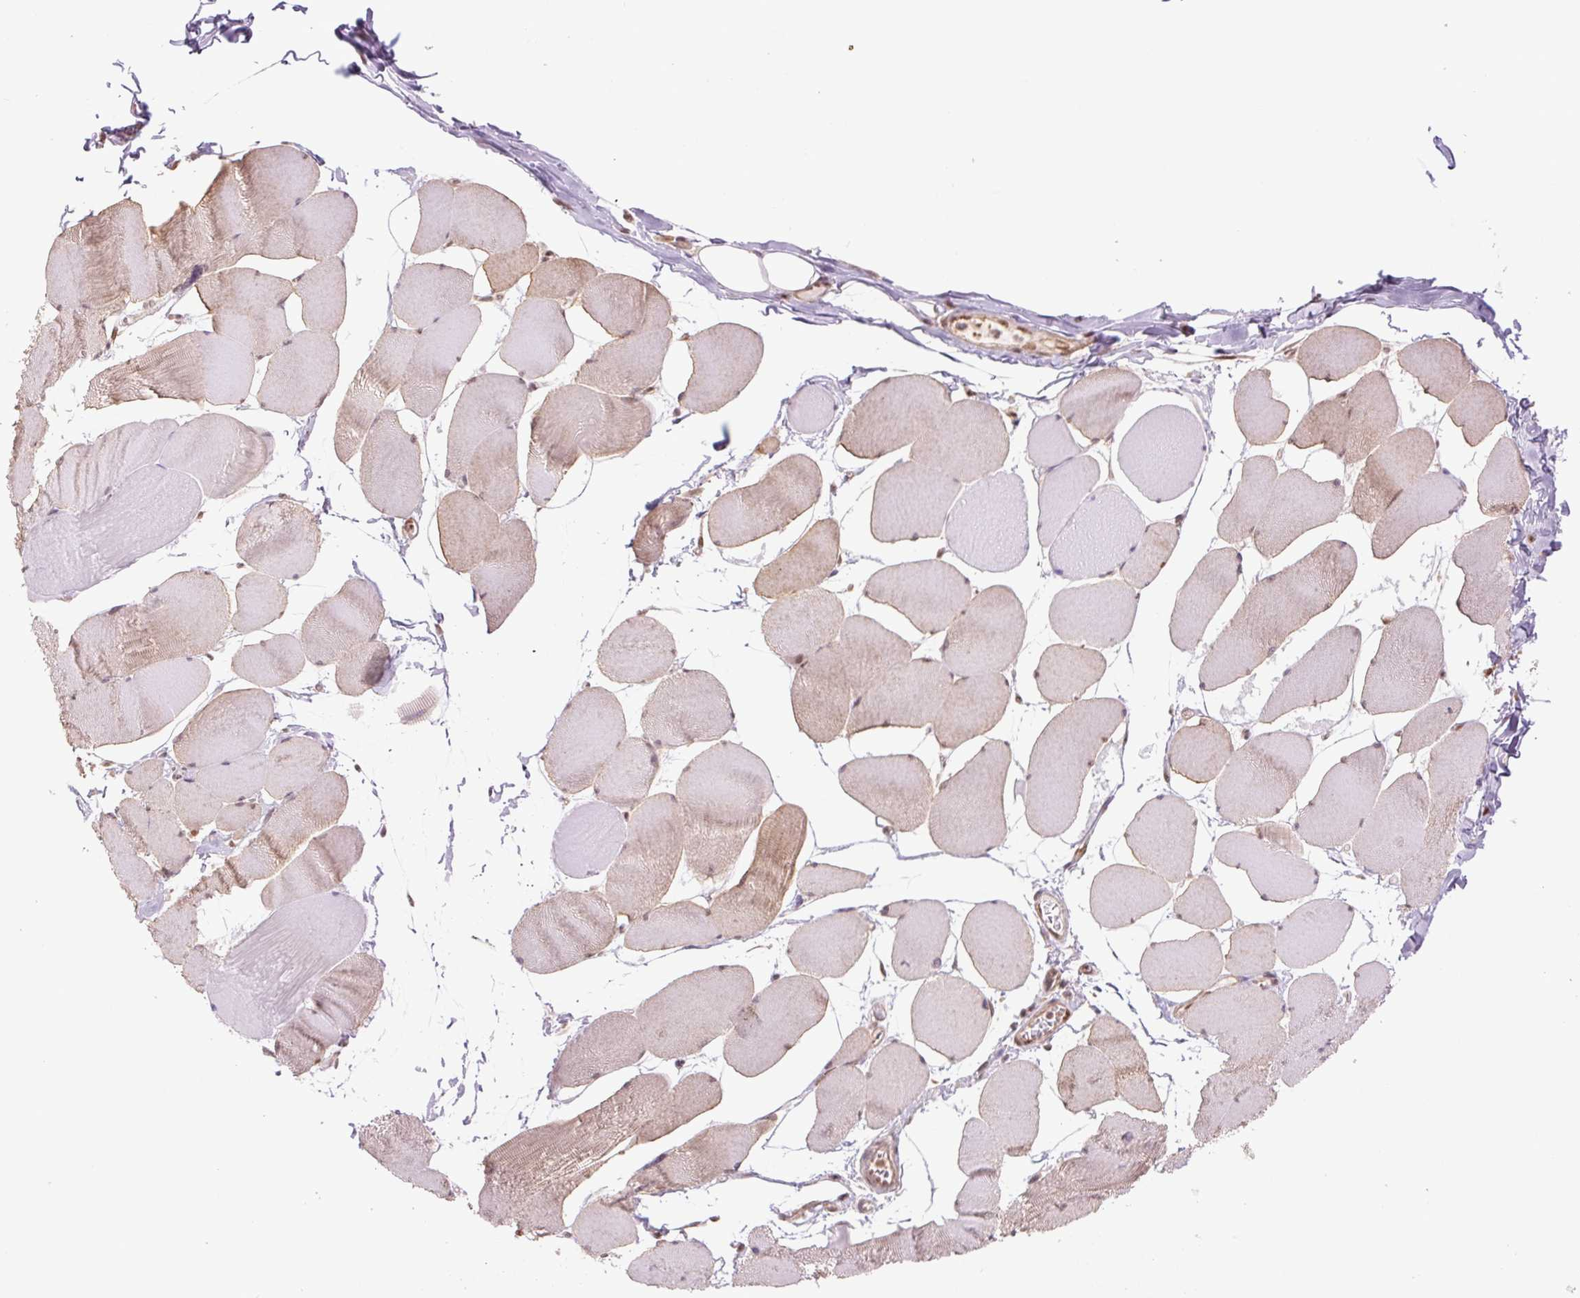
{"staining": {"intensity": "moderate", "quantity": "25%-75%", "location": "cytoplasmic/membranous,nuclear"}, "tissue": "skeletal muscle", "cell_type": "Myocytes", "image_type": "normal", "snomed": [{"axis": "morphology", "description": "Normal tissue, NOS"}, {"axis": "topography", "description": "Skeletal muscle"}], "caption": "Normal skeletal muscle exhibits moderate cytoplasmic/membranous,nuclear staining in approximately 25%-75% of myocytes, visualized by immunohistochemistry. (IHC, brightfield microscopy, high magnification).", "gene": "CWC25", "patient": {"sex": "female", "age": 75}}